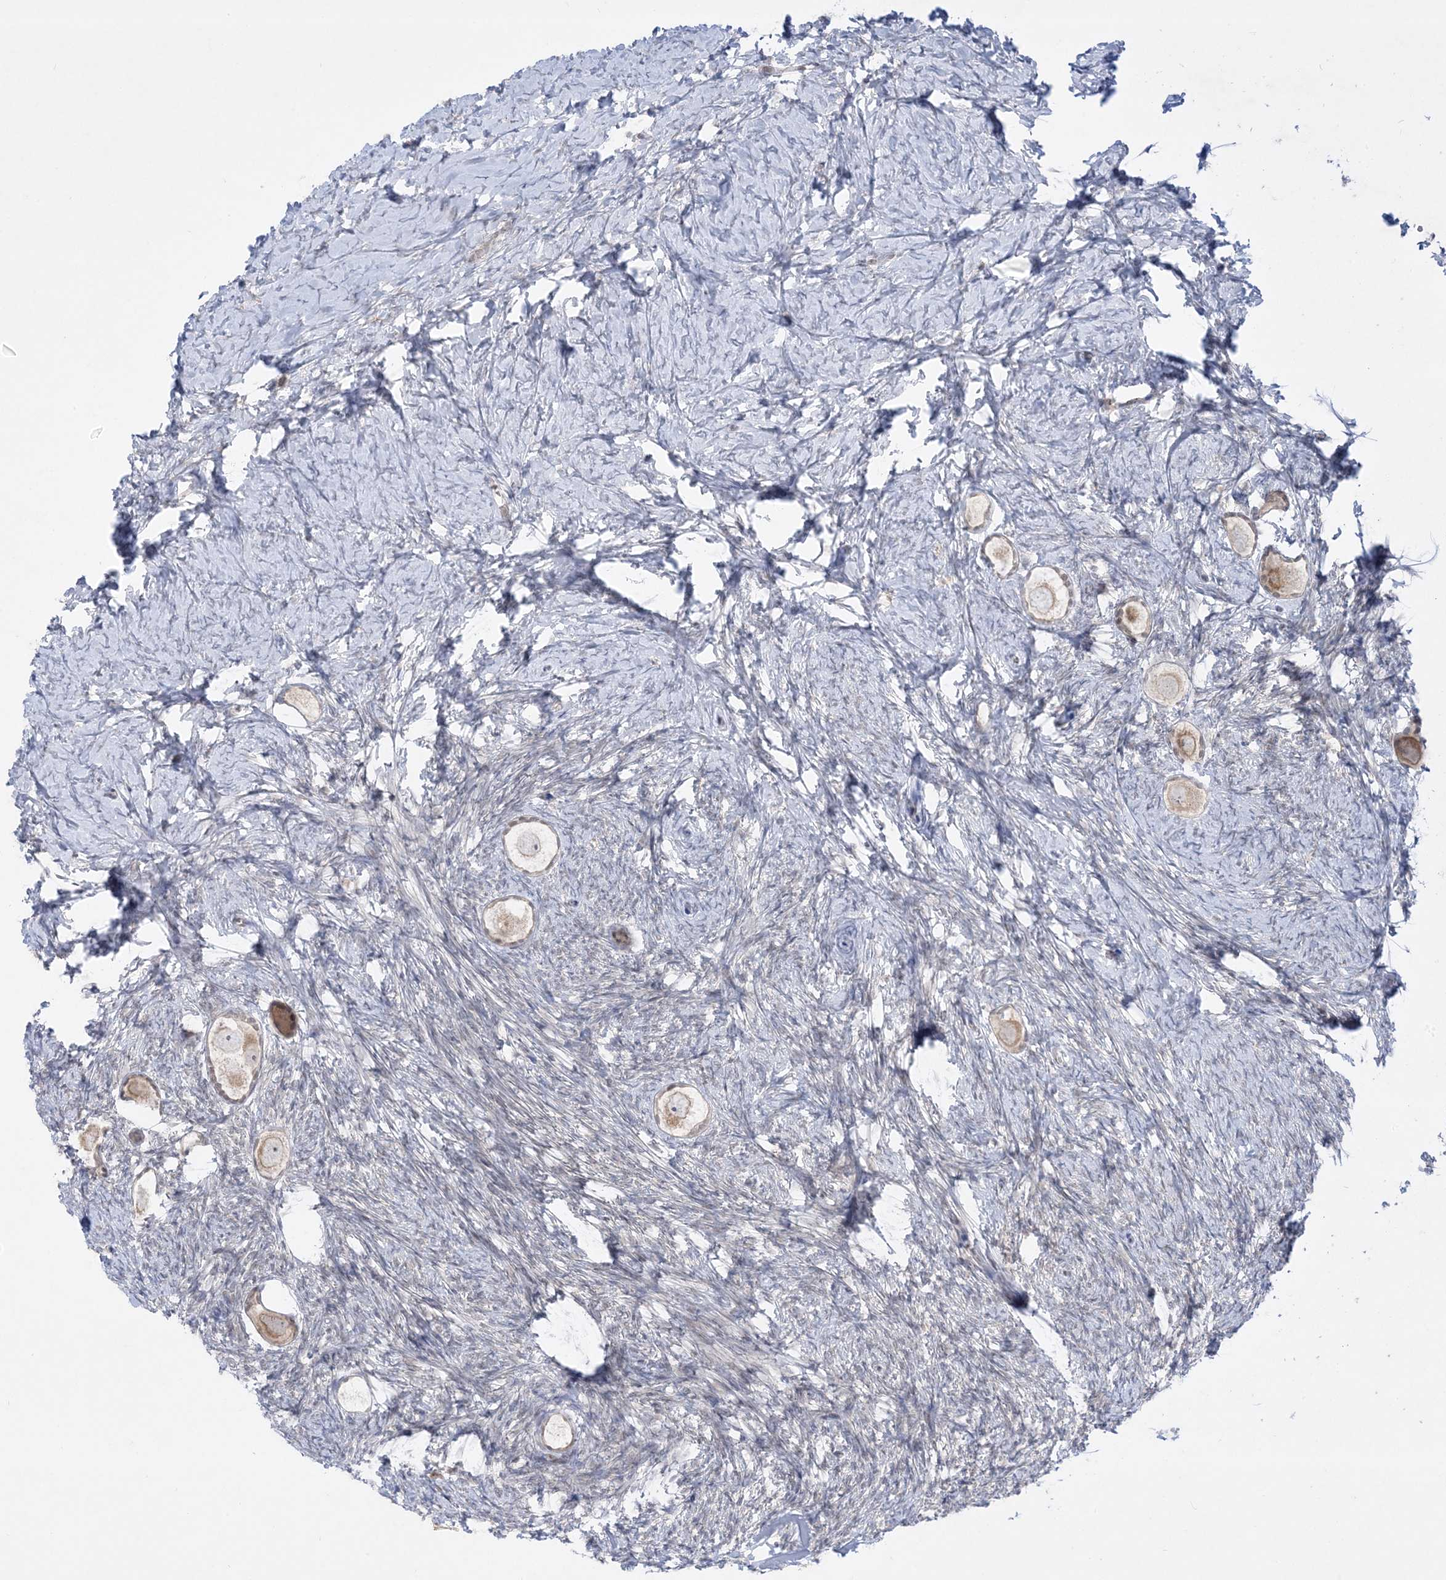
{"staining": {"intensity": "weak", "quantity": ">75%", "location": "cytoplasmic/membranous"}, "tissue": "ovary", "cell_type": "Follicle cells", "image_type": "normal", "snomed": [{"axis": "morphology", "description": "Normal tissue, NOS"}, {"axis": "topography", "description": "Ovary"}], "caption": "Ovary was stained to show a protein in brown. There is low levels of weak cytoplasmic/membranous expression in approximately >75% of follicle cells.", "gene": "PTK6", "patient": {"sex": "female", "age": 27}}